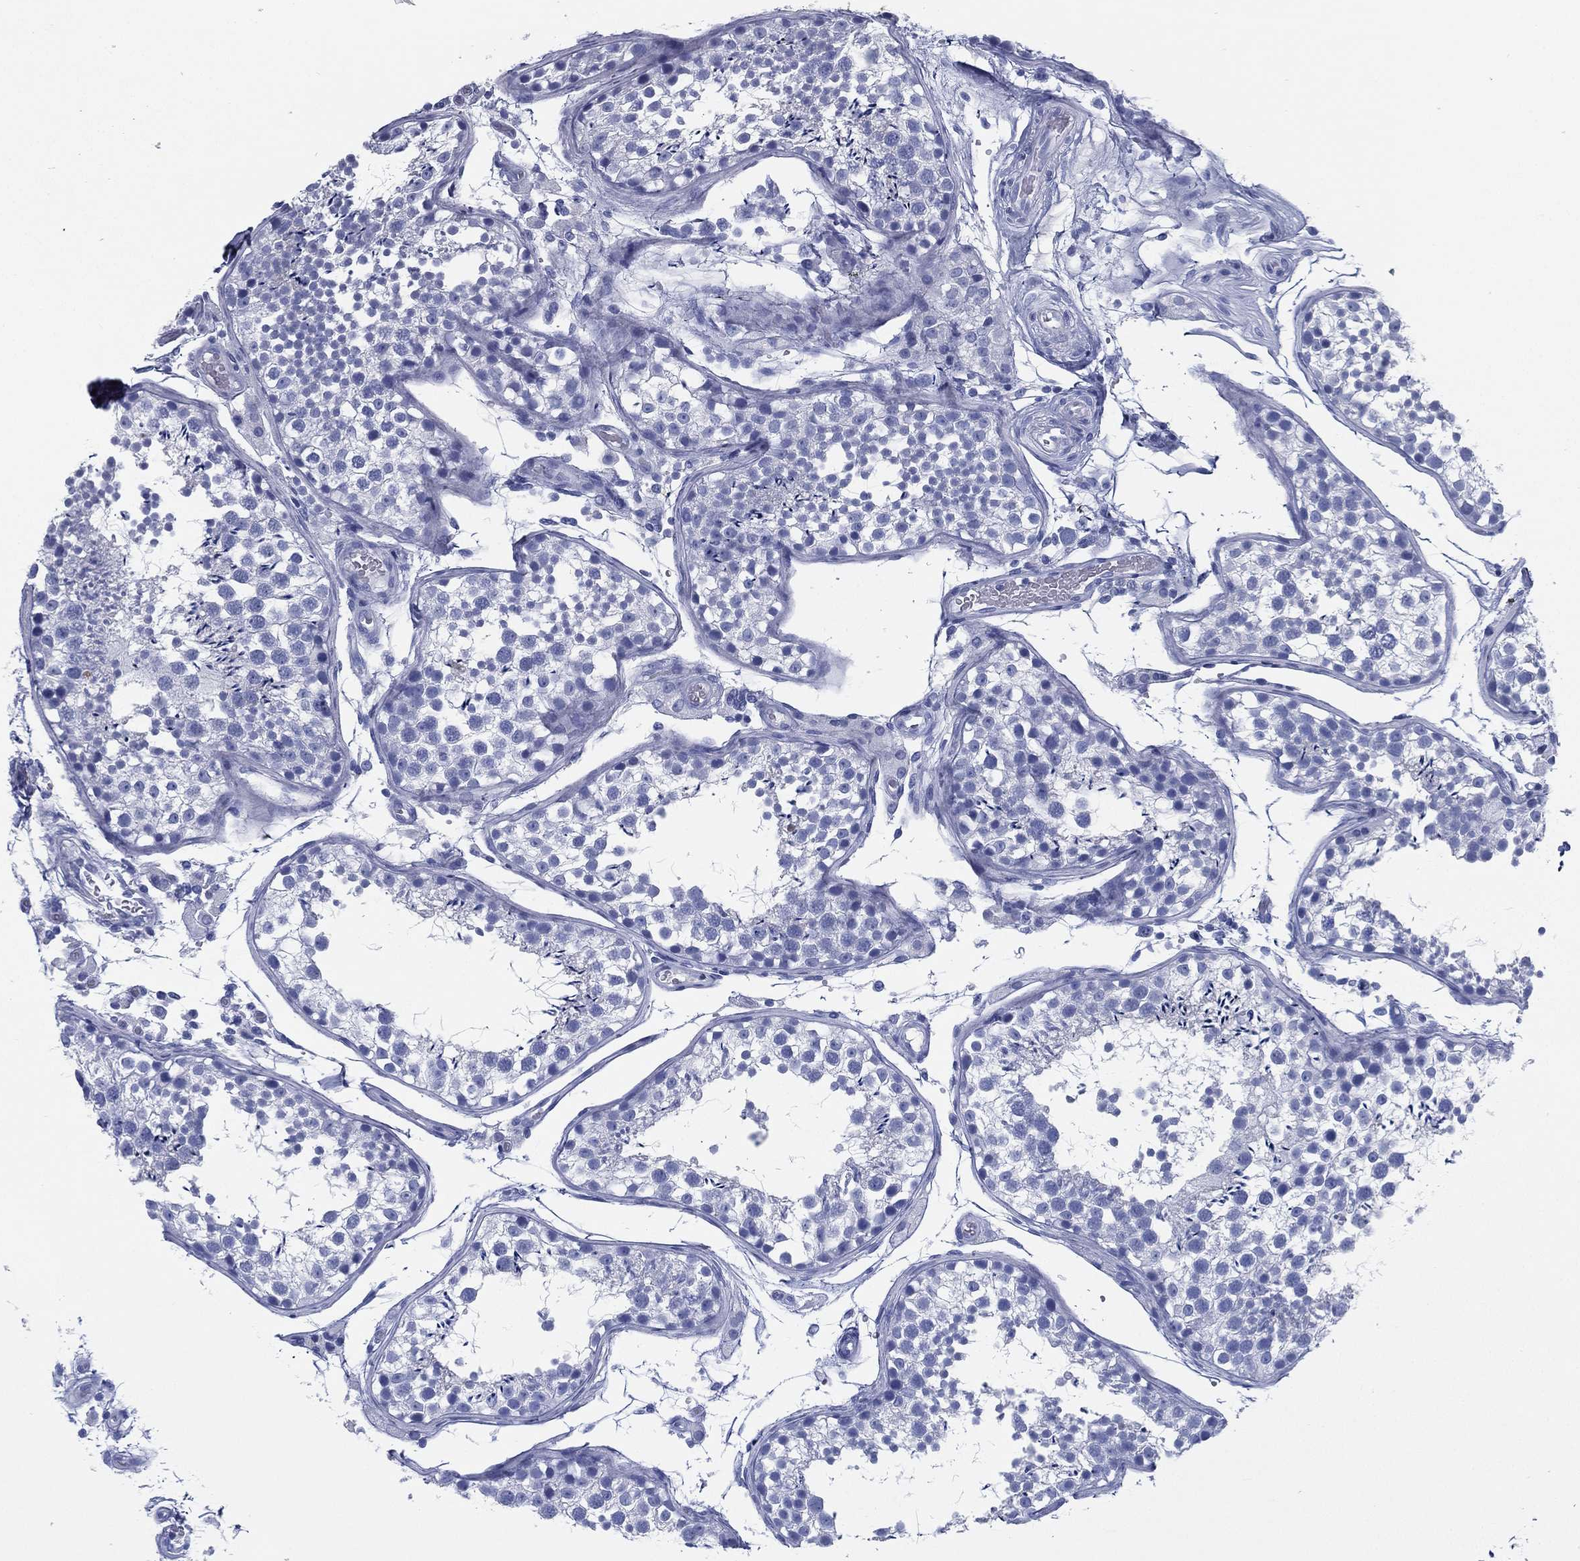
{"staining": {"intensity": "negative", "quantity": "none", "location": "none"}, "tissue": "testis", "cell_type": "Cells in seminiferous ducts", "image_type": "normal", "snomed": [{"axis": "morphology", "description": "Normal tissue, NOS"}, {"axis": "topography", "description": "Testis"}], "caption": "Immunohistochemistry (IHC) of benign testis shows no expression in cells in seminiferous ducts.", "gene": "TMEM252", "patient": {"sex": "male", "age": 29}}